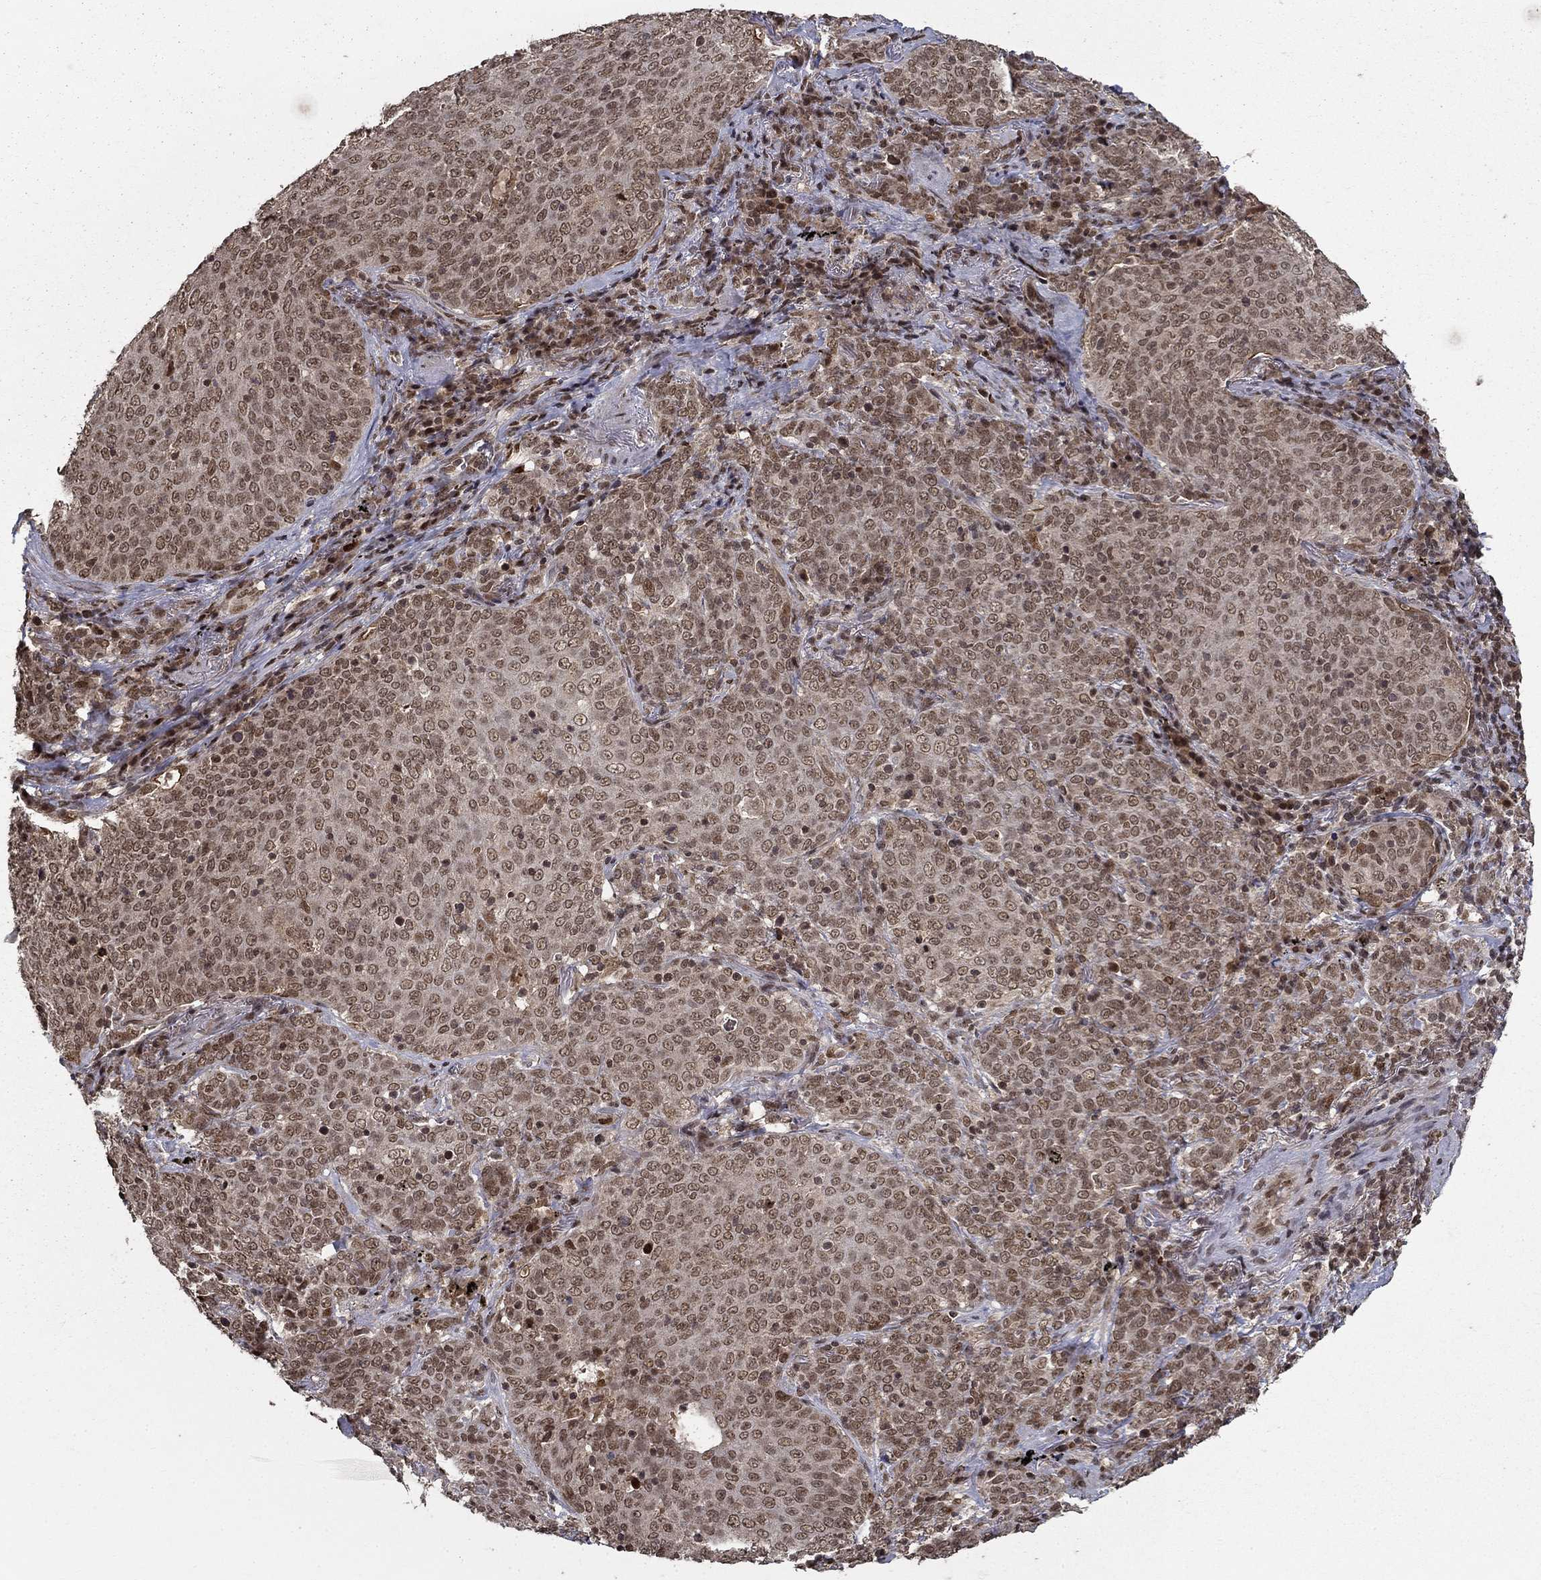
{"staining": {"intensity": "weak", "quantity": ">75%", "location": "nuclear"}, "tissue": "lung cancer", "cell_type": "Tumor cells", "image_type": "cancer", "snomed": [{"axis": "morphology", "description": "Squamous cell carcinoma, NOS"}, {"axis": "topography", "description": "Lung"}], "caption": "Immunohistochemistry histopathology image of lung squamous cell carcinoma stained for a protein (brown), which reveals low levels of weak nuclear staining in about >75% of tumor cells.", "gene": "CDCA7L", "patient": {"sex": "male", "age": 82}}